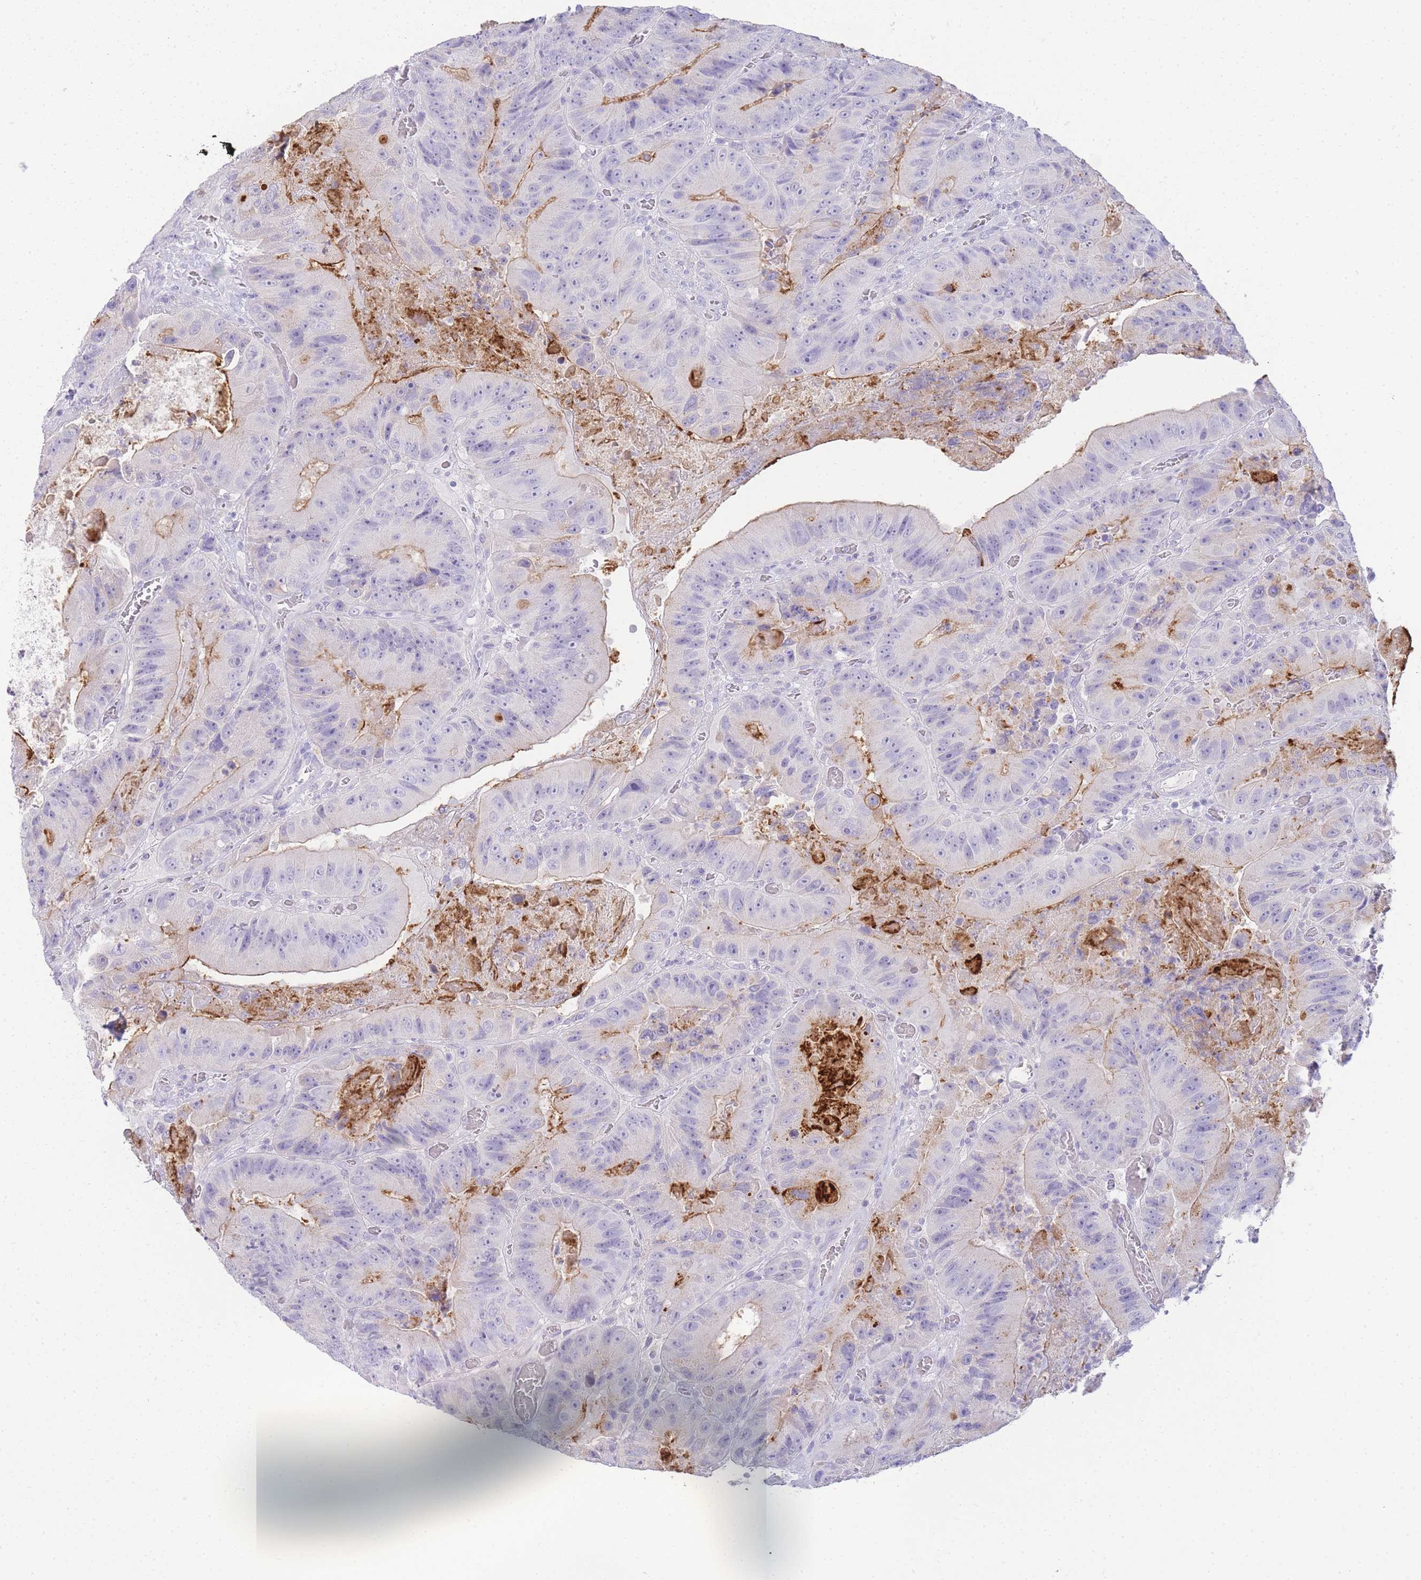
{"staining": {"intensity": "moderate", "quantity": "<25%", "location": "cytoplasmic/membranous"}, "tissue": "colorectal cancer", "cell_type": "Tumor cells", "image_type": "cancer", "snomed": [{"axis": "morphology", "description": "Adenocarcinoma, NOS"}, {"axis": "topography", "description": "Colon"}], "caption": "IHC micrograph of colorectal cancer stained for a protein (brown), which shows low levels of moderate cytoplasmic/membranous expression in about <25% of tumor cells.", "gene": "DPP4", "patient": {"sex": "female", "age": 86}}